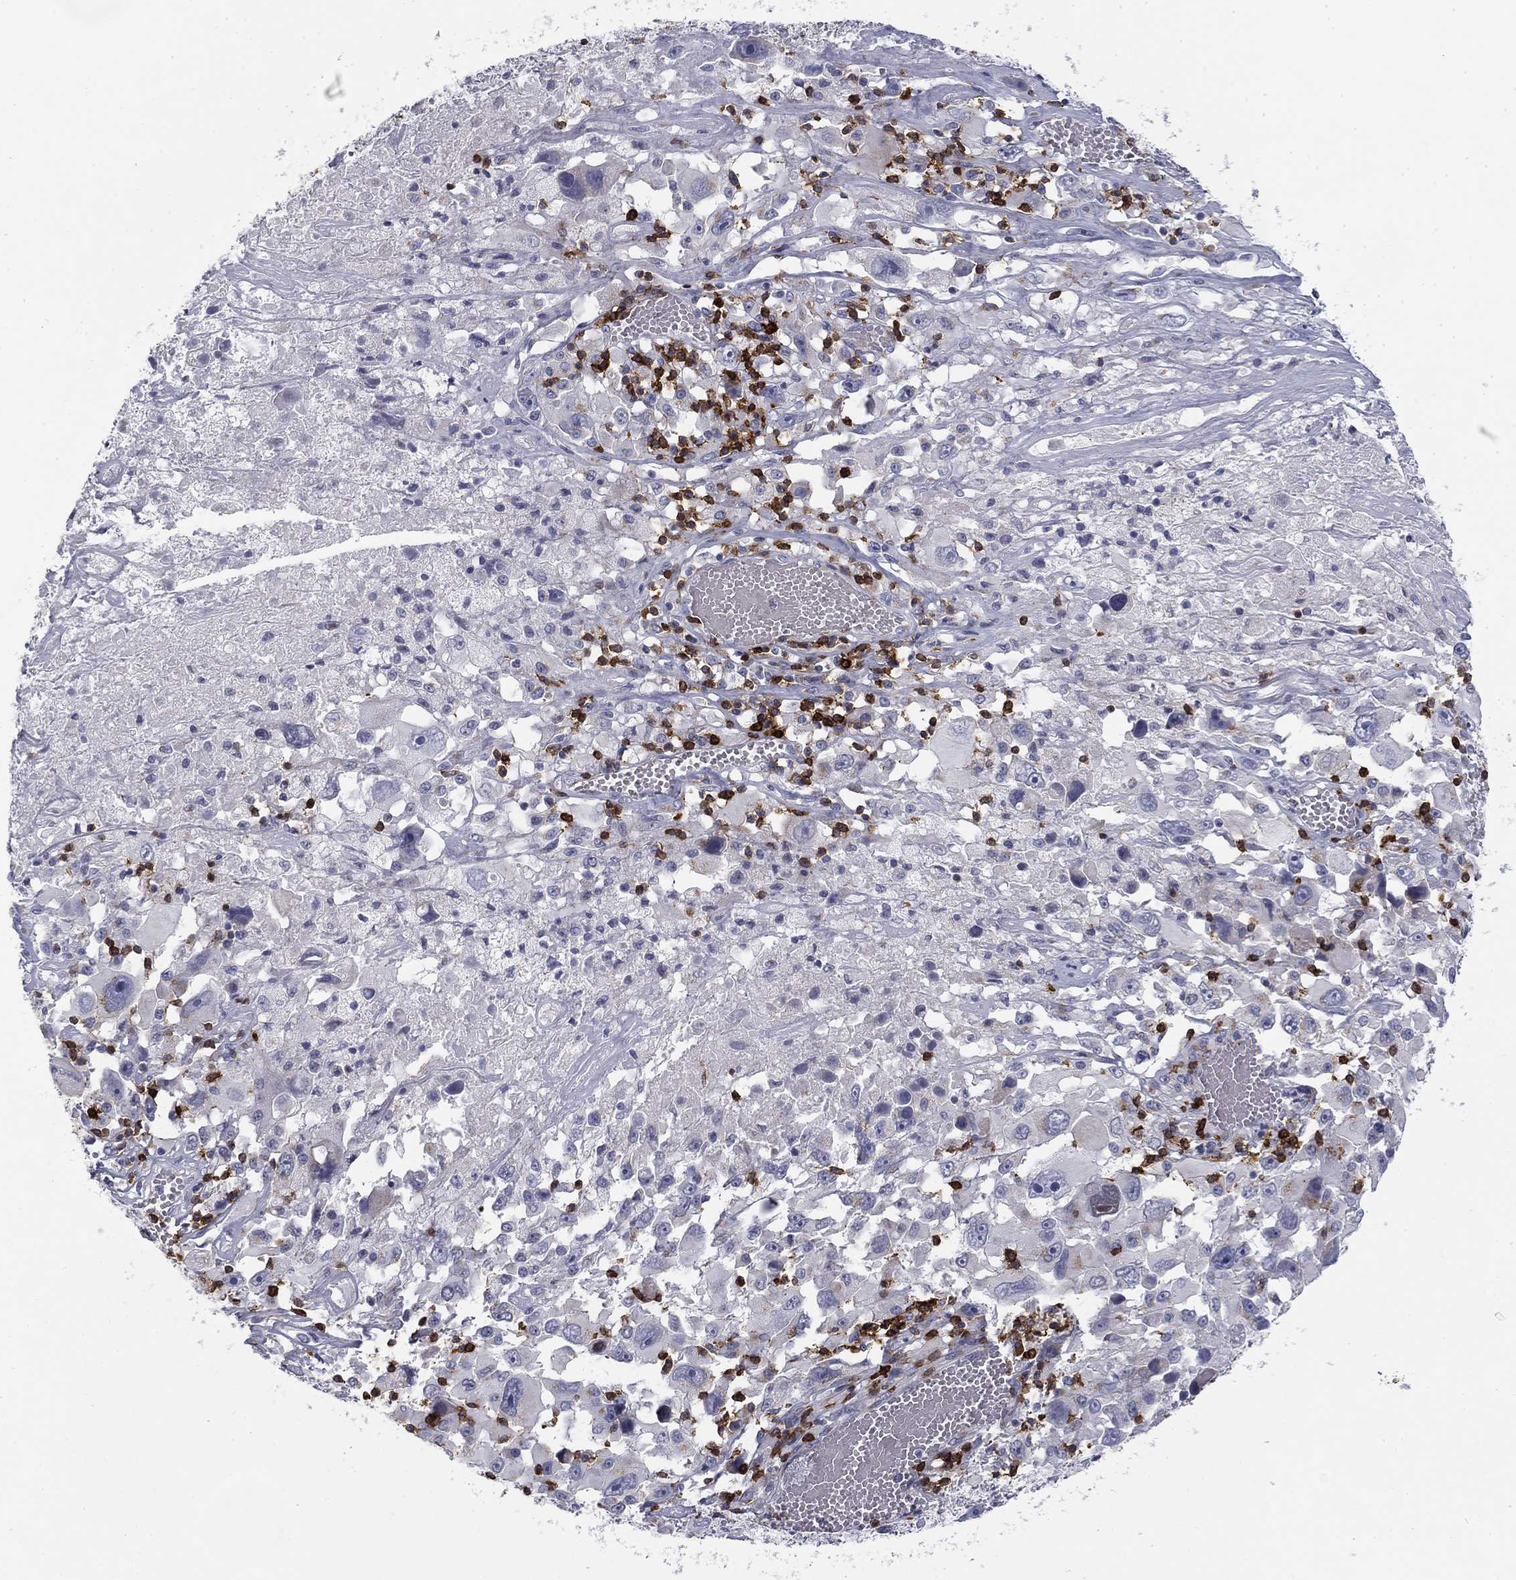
{"staining": {"intensity": "negative", "quantity": "none", "location": "none"}, "tissue": "melanoma", "cell_type": "Tumor cells", "image_type": "cancer", "snomed": [{"axis": "morphology", "description": "Malignant melanoma, Metastatic site"}, {"axis": "topography", "description": "Soft tissue"}], "caption": "IHC histopathology image of melanoma stained for a protein (brown), which shows no positivity in tumor cells.", "gene": "TRAT1", "patient": {"sex": "male", "age": 50}}